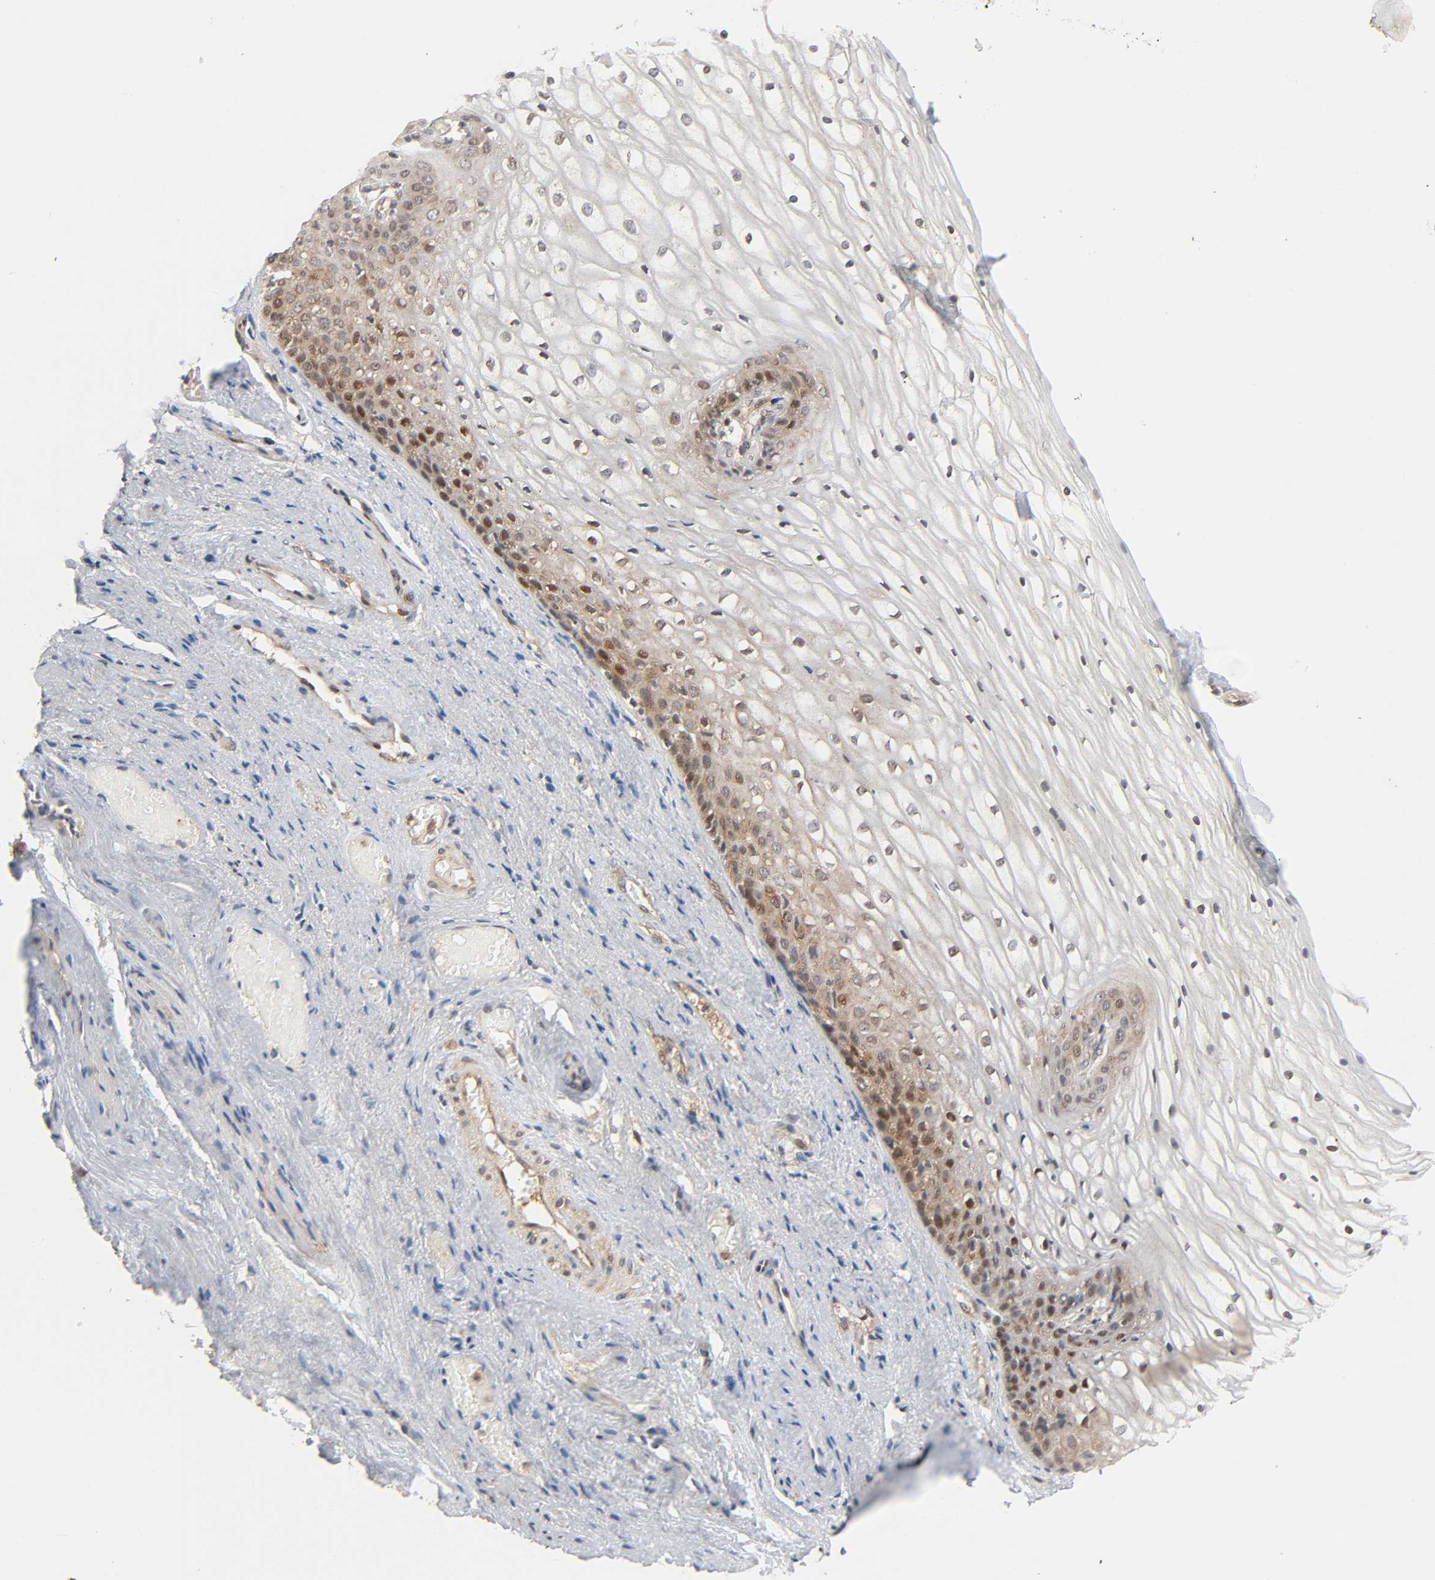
{"staining": {"intensity": "moderate", "quantity": "25%-75%", "location": "cytoplasmic/membranous,nuclear"}, "tissue": "vagina", "cell_type": "Squamous epithelial cells", "image_type": "normal", "snomed": [{"axis": "morphology", "description": "Normal tissue, NOS"}, {"axis": "topography", "description": "Vagina"}], "caption": "Unremarkable vagina displays moderate cytoplasmic/membranous,nuclear positivity in approximately 25%-75% of squamous epithelial cells (DAB (3,3'-diaminobenzidine) IHC, brown staining for protein, blue staining for nuclei)..", "gene": "NEMF", "patient": {"sex": "female", "age": 34}}